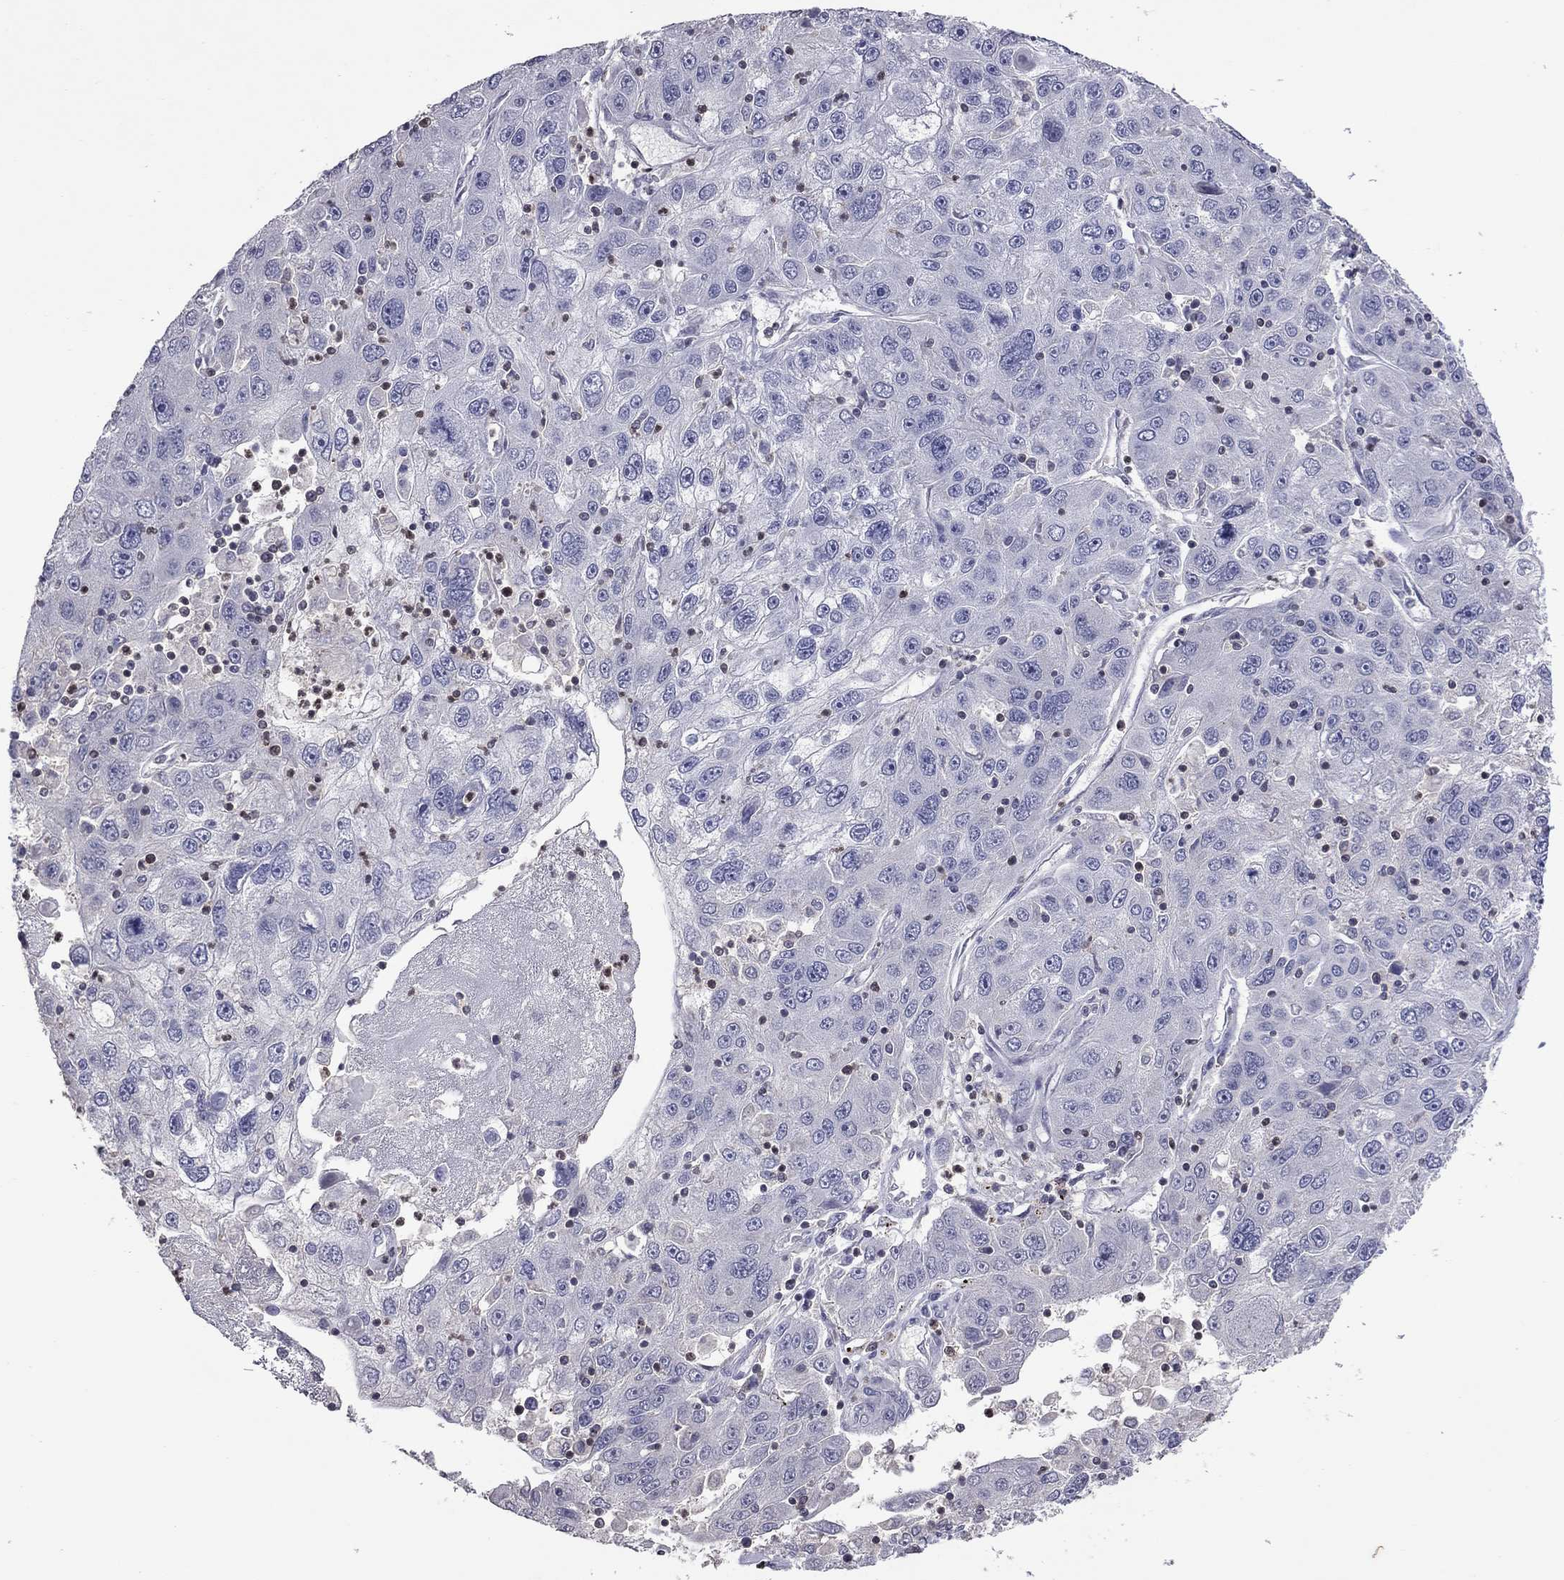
{"staining": {"intensity": "negative", "quantity": "none", "location": "none"}, "tissue": "stomach cancer", "cell_type": "Tumor cells", "image_type": "cancer", "snomed": [{"axis": "morphology", "description": "Adenocarcinoma, NOS"}, {"axis": "topography", "description": "Stomach"}], "caption": "Immunohistochemistry (IHC) of stomach cancer (adenocarcinoma) shows no positivity in tumor cells.", "gene": "IPCEF1", "patient": {"sex": "male", "age": 56}}